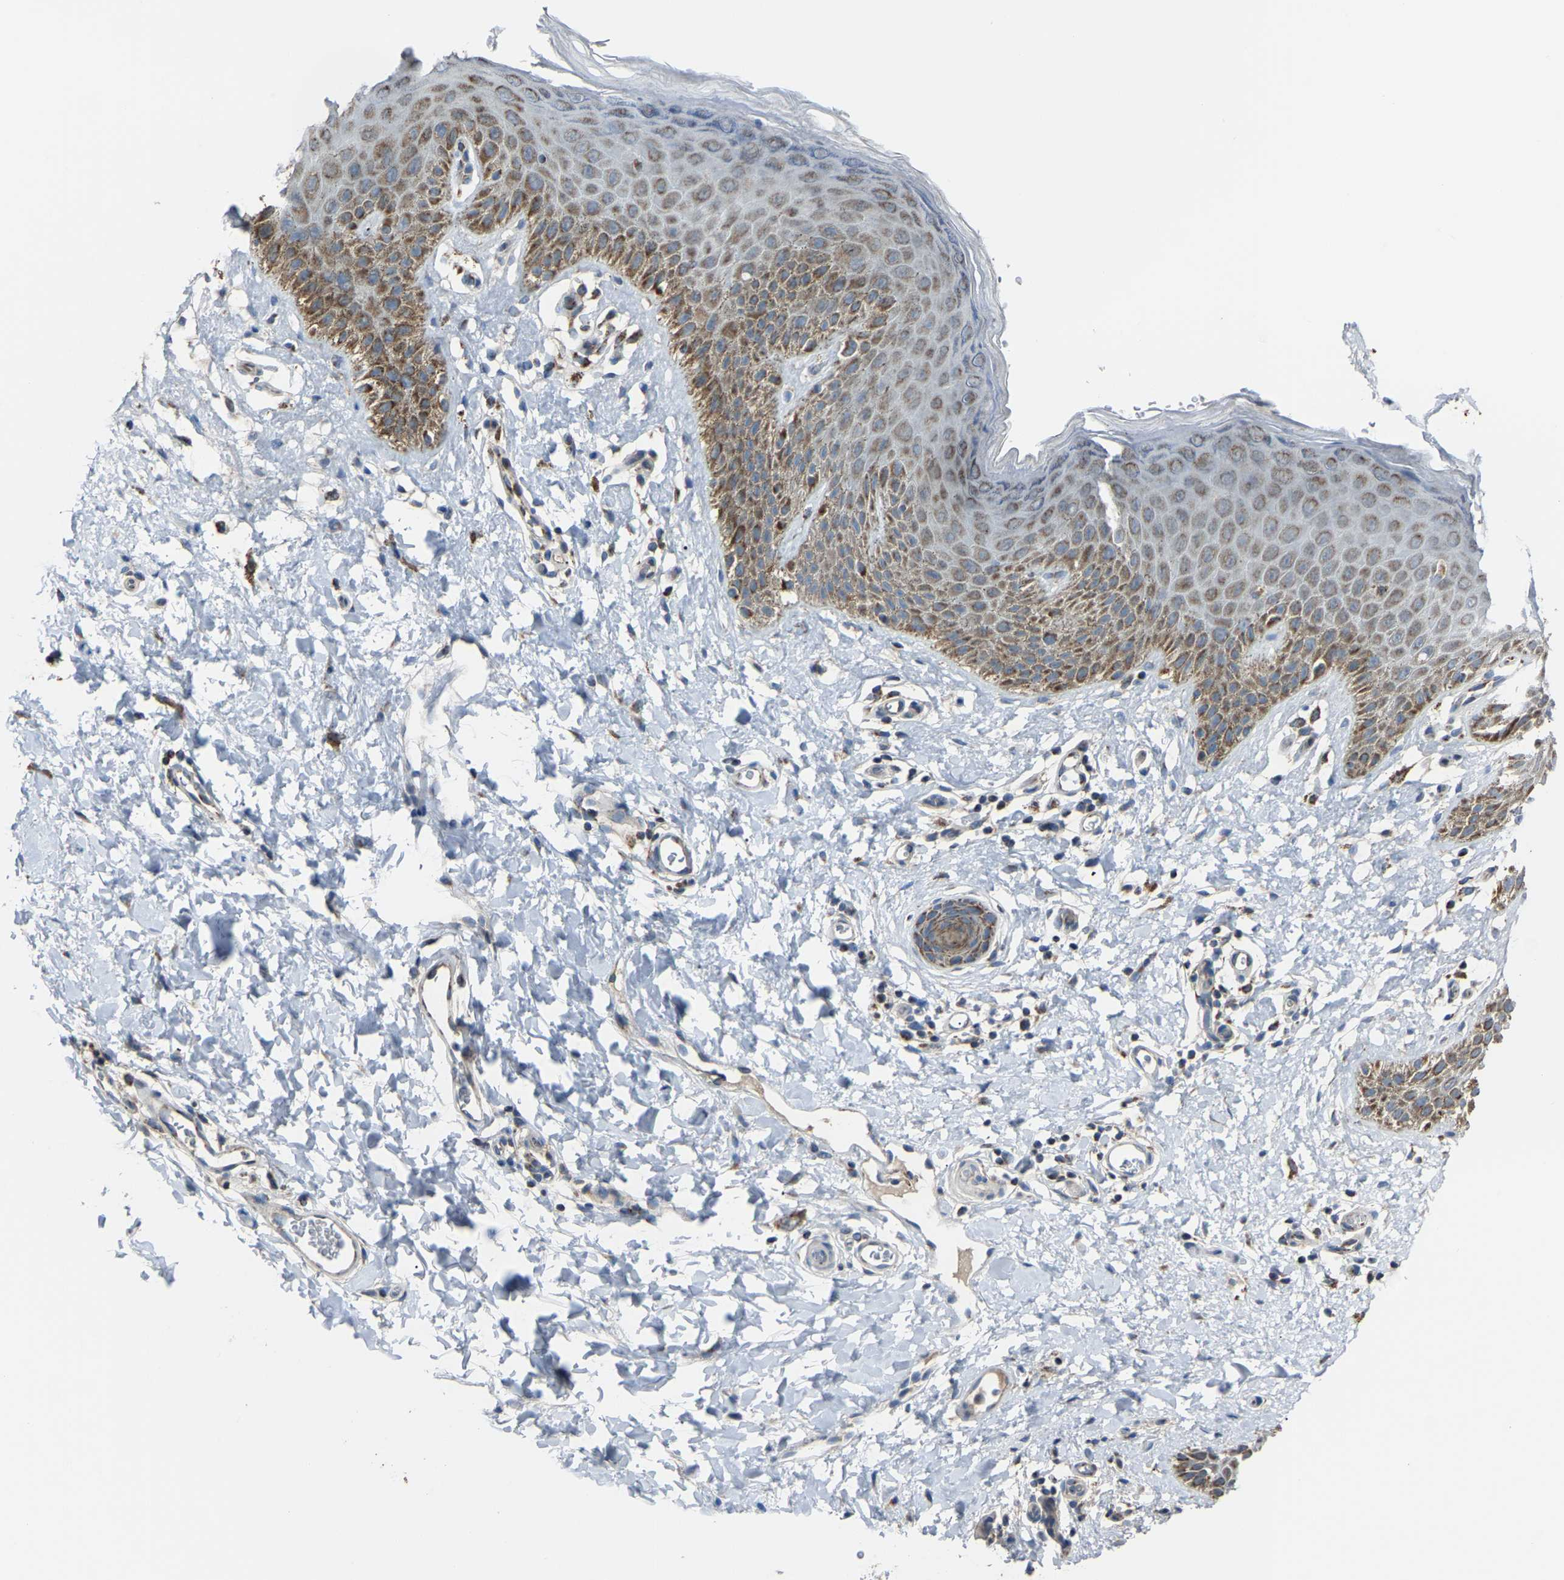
{"staining": {"intensity": "moderate", "quantity": "25%-75%", "location": "cytoplasmic/membranous"}, "tissue": "skin", "cell_type": "Epidermal cells", "image_type": "normal", "snomed": [{"axis": "morphology", "description": "Normal tissue, NOS"}, {"axis": "topography", "description": "Anal"}], "caption": "High-magnification brightfield microscopy of benign skin stained with DAB (3,3'-diaminobenzidine) (brown) and counterstained with hematoxylin (blue). epidermal cells exhibit moderate cytoplasmic/membranous positivity is seen in approximately25%-75% of cells.", "gene": "CANT1", "patient": {"sex": "male", "age": 44}}